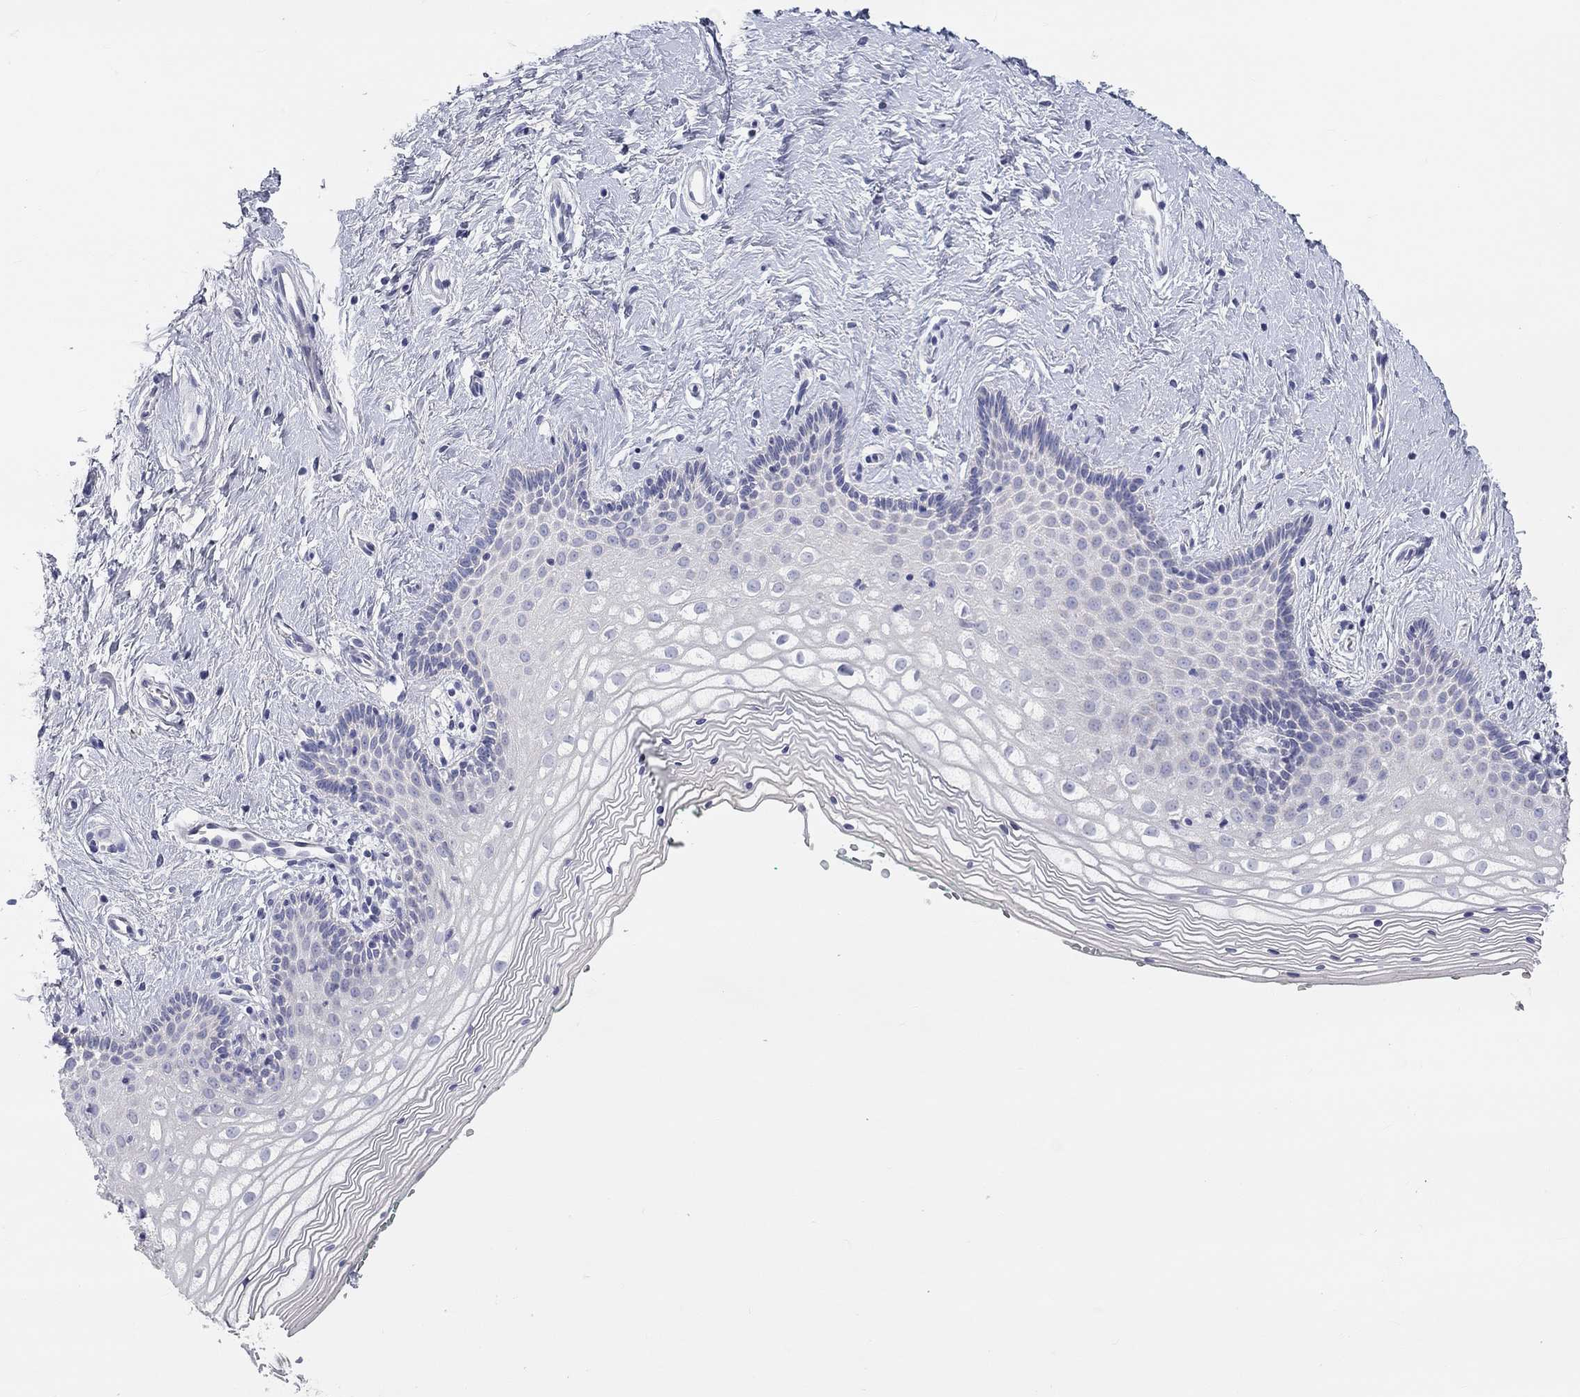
{"staining": {"intensity": "negative", "quantity": "none", "location": "none"}, "tissue": "vagina", "cell_type": "Squamous epithelial cells", "image_type": "normal", "snomed": [{"axis": "morphology", "description": "Normal tissue, NOS"}, {"axis": "topography", "description": "Vagina"}], "caption": "This is an IHC histopathology image of unremarkable vagina. There is no positivity in squamous epithelial cells.", "gene": "ST7L", "patient": {"sex": "female", "age": 36}}